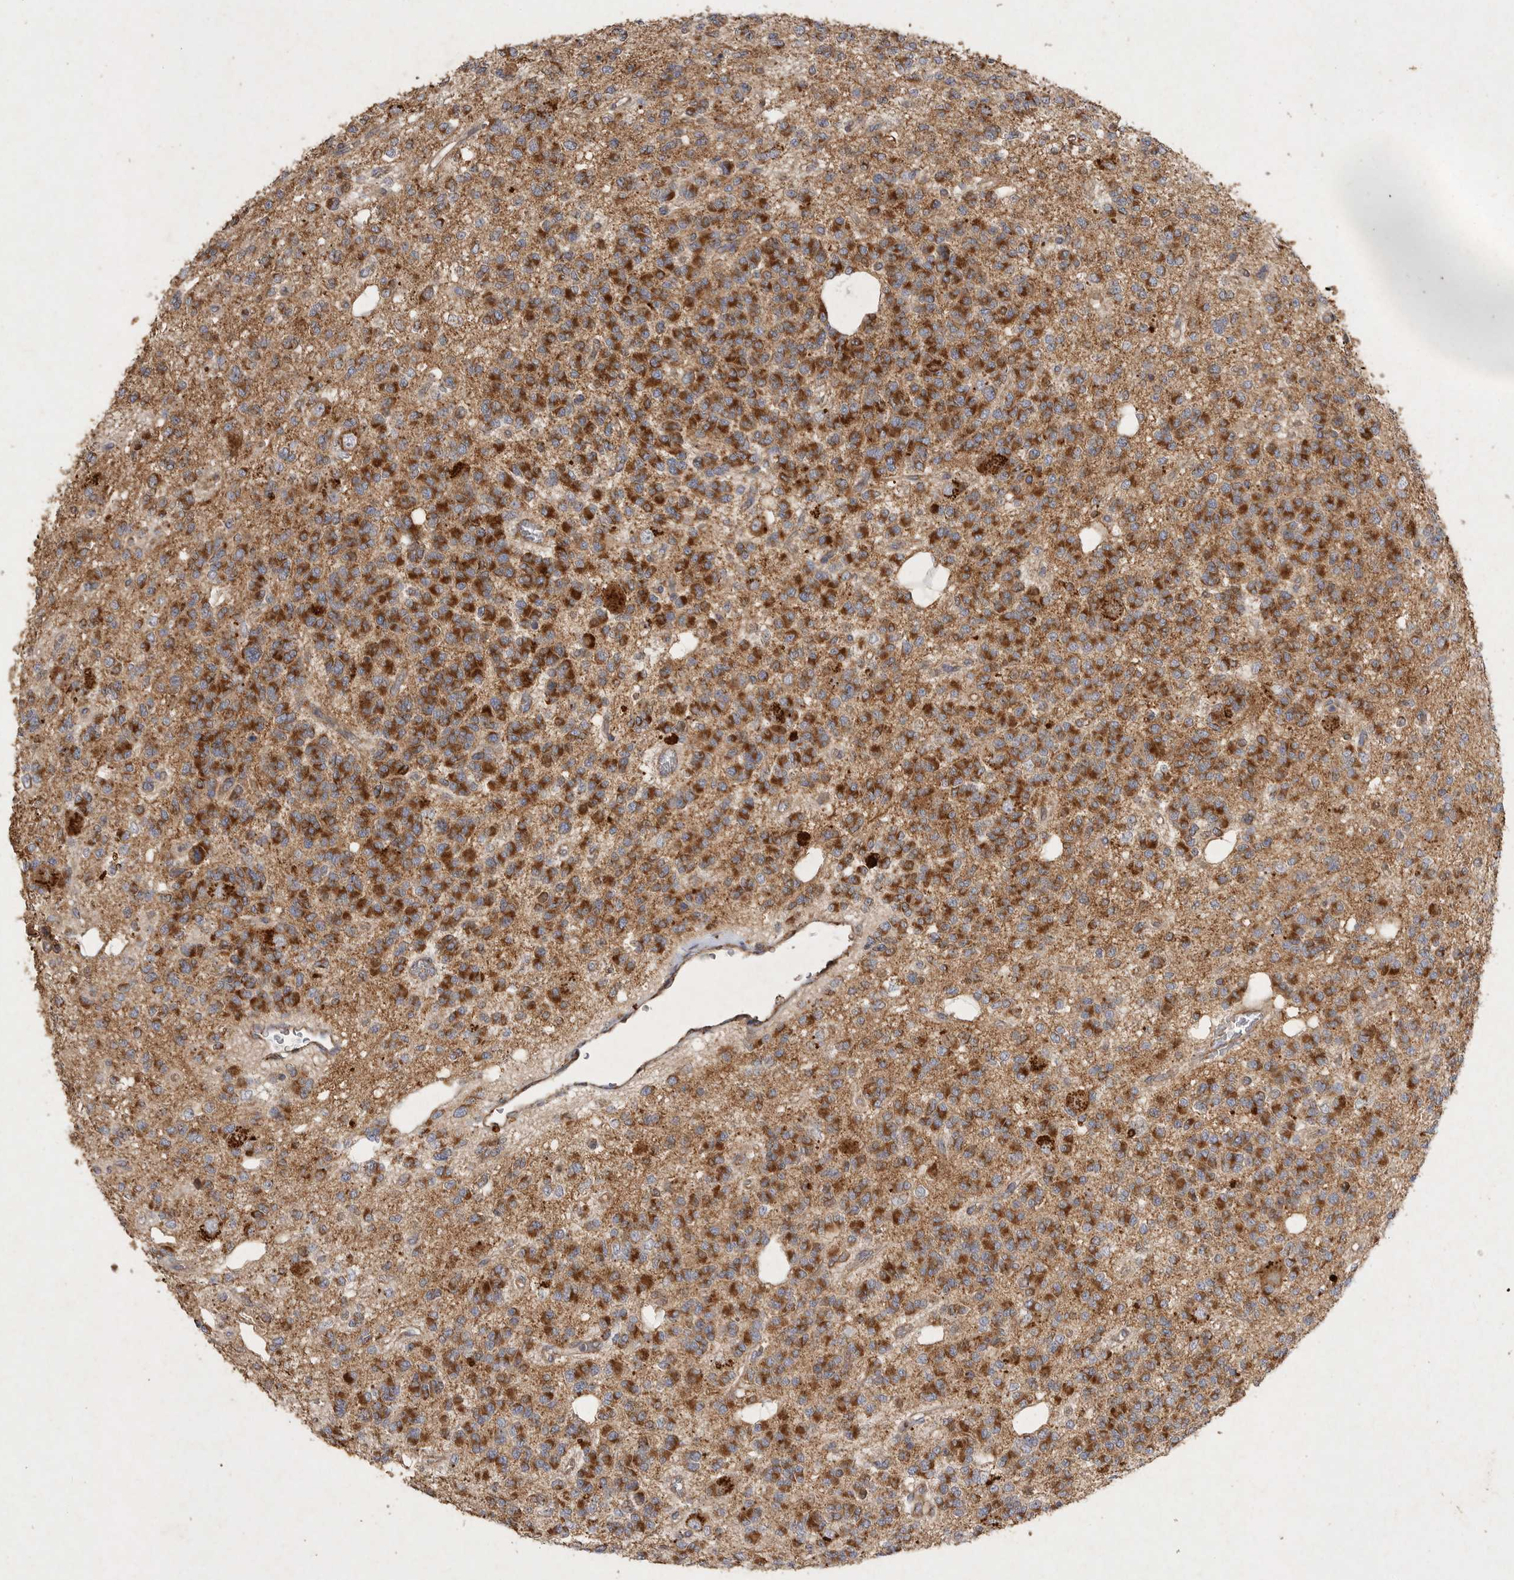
{"staining": {"intensity": "strong", "quantity": ">75%", "location": "cytoplasmic/membranous"}, "tissue": "glioma", "cell_type": "Tumor cells", "image_type": "cancer", "snomed": [{"axis": "morphology", "description": "Glioma, malignant, Low grade"}, {"axis": "topography", "description": "Brain"}], "caption": "The micrograph reveals staining of glioma, revealing strong cytoplasmic/membranous protein staining (brown color) within tumor cells. (Stains: DAB (3,3'-diaminobenzidine) in brown, nuclei in blue, Microscopy: brightfield microscopy at high magnification).", "gene": "MRPL41", "patient": {"sex": "male", "age": 38}}